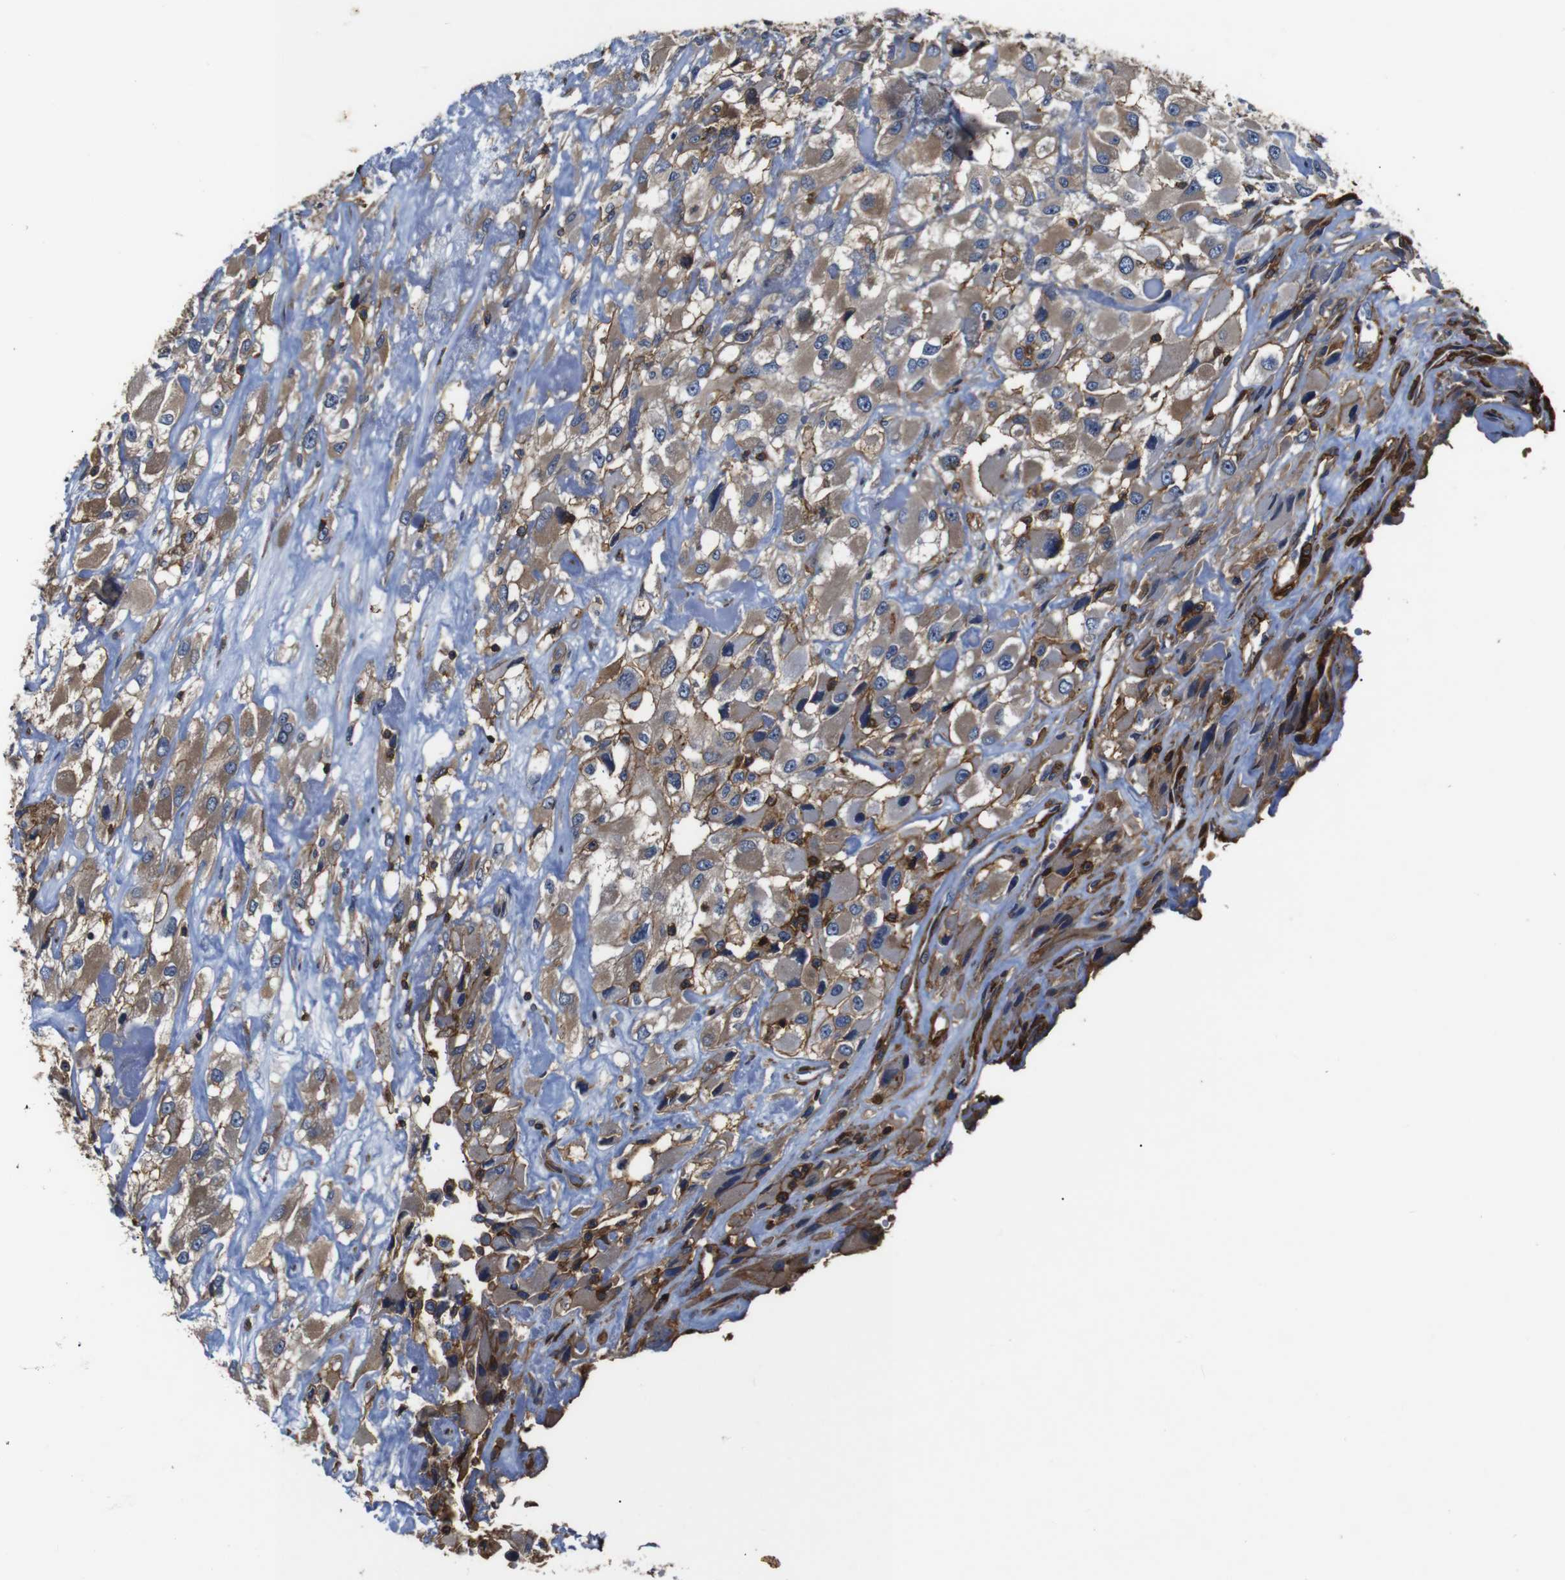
{"staining": {"intensity": "moderate", "quantity": ">75%", "location": "cytoplasmic/membranous"}, "tissue": "renal cancer", "cell_type": "Tumor cells", "image_type": "cancer", "snomed": [{"axis": "morphology", "description": "Adenocarcinoma, NOS"}, {"axis": "topography", "description": "Kidney"}], "caption": "This micrograph displays IHC staining of renal cancer (adenocarcinoma), with medium moderate cytoplasmic/membranous expression in approximately >75% of tumor cells.", "gene": "PI4KA", "patient": {"sex": "female", "age": 52}}